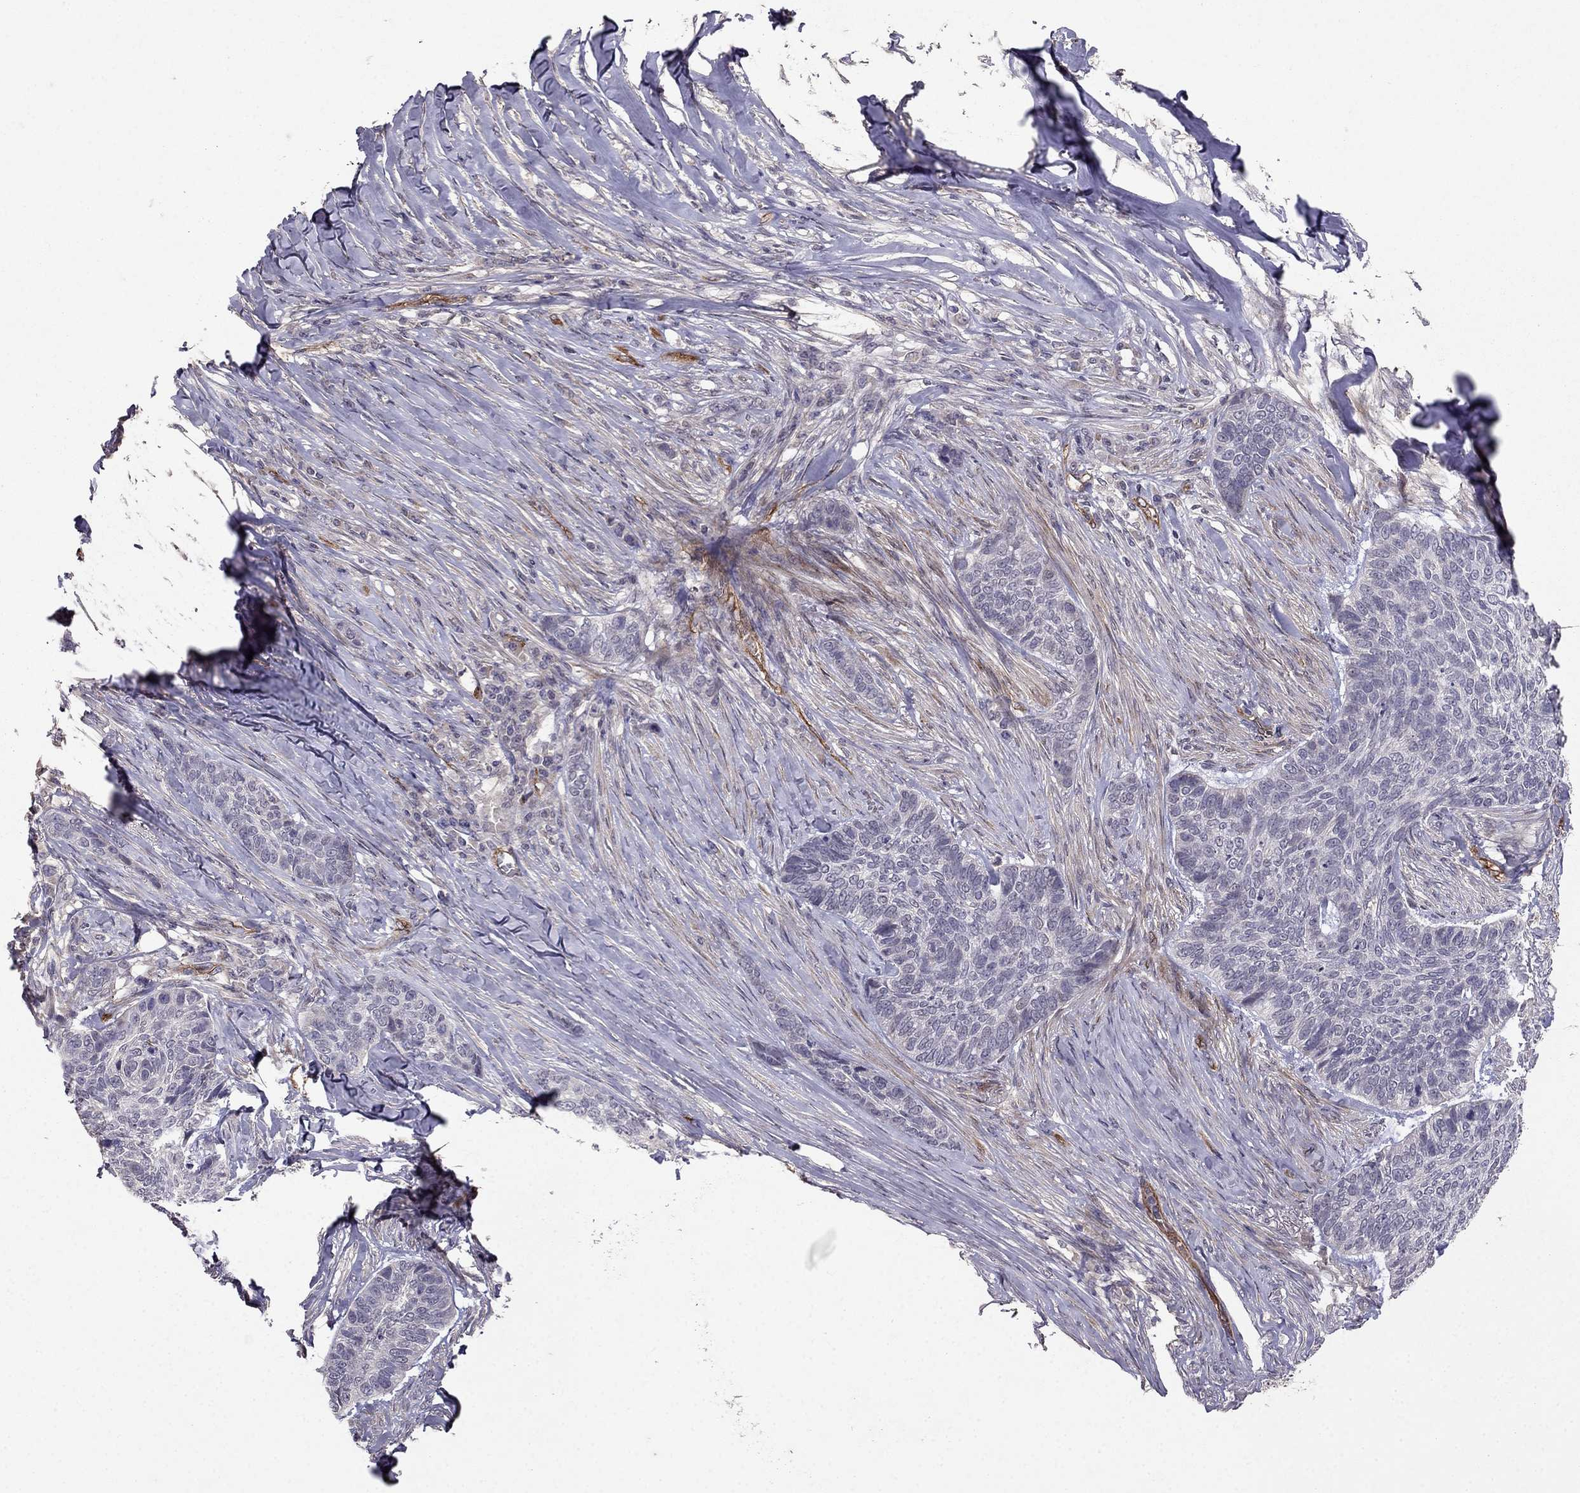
{"staining": {"intensity": "negative", "quantity": "none", "location": "none"}, "tissue": "skin cancer", "cell_type": "Tumor cells", "image_type": "cancer", "snomed": [{"axis": "morphology", "description": "Basal cell carcinoma"}, {"axis": "topography", "description": "Skin"}], "caption": "IHC photomicrograph of human basal cell carcinoma (skin) stained for a protein (brown), which reveals no positivity in tumor cells.", "gene": "RASIP1", "patient": {"sex": "female", "age": 69}}